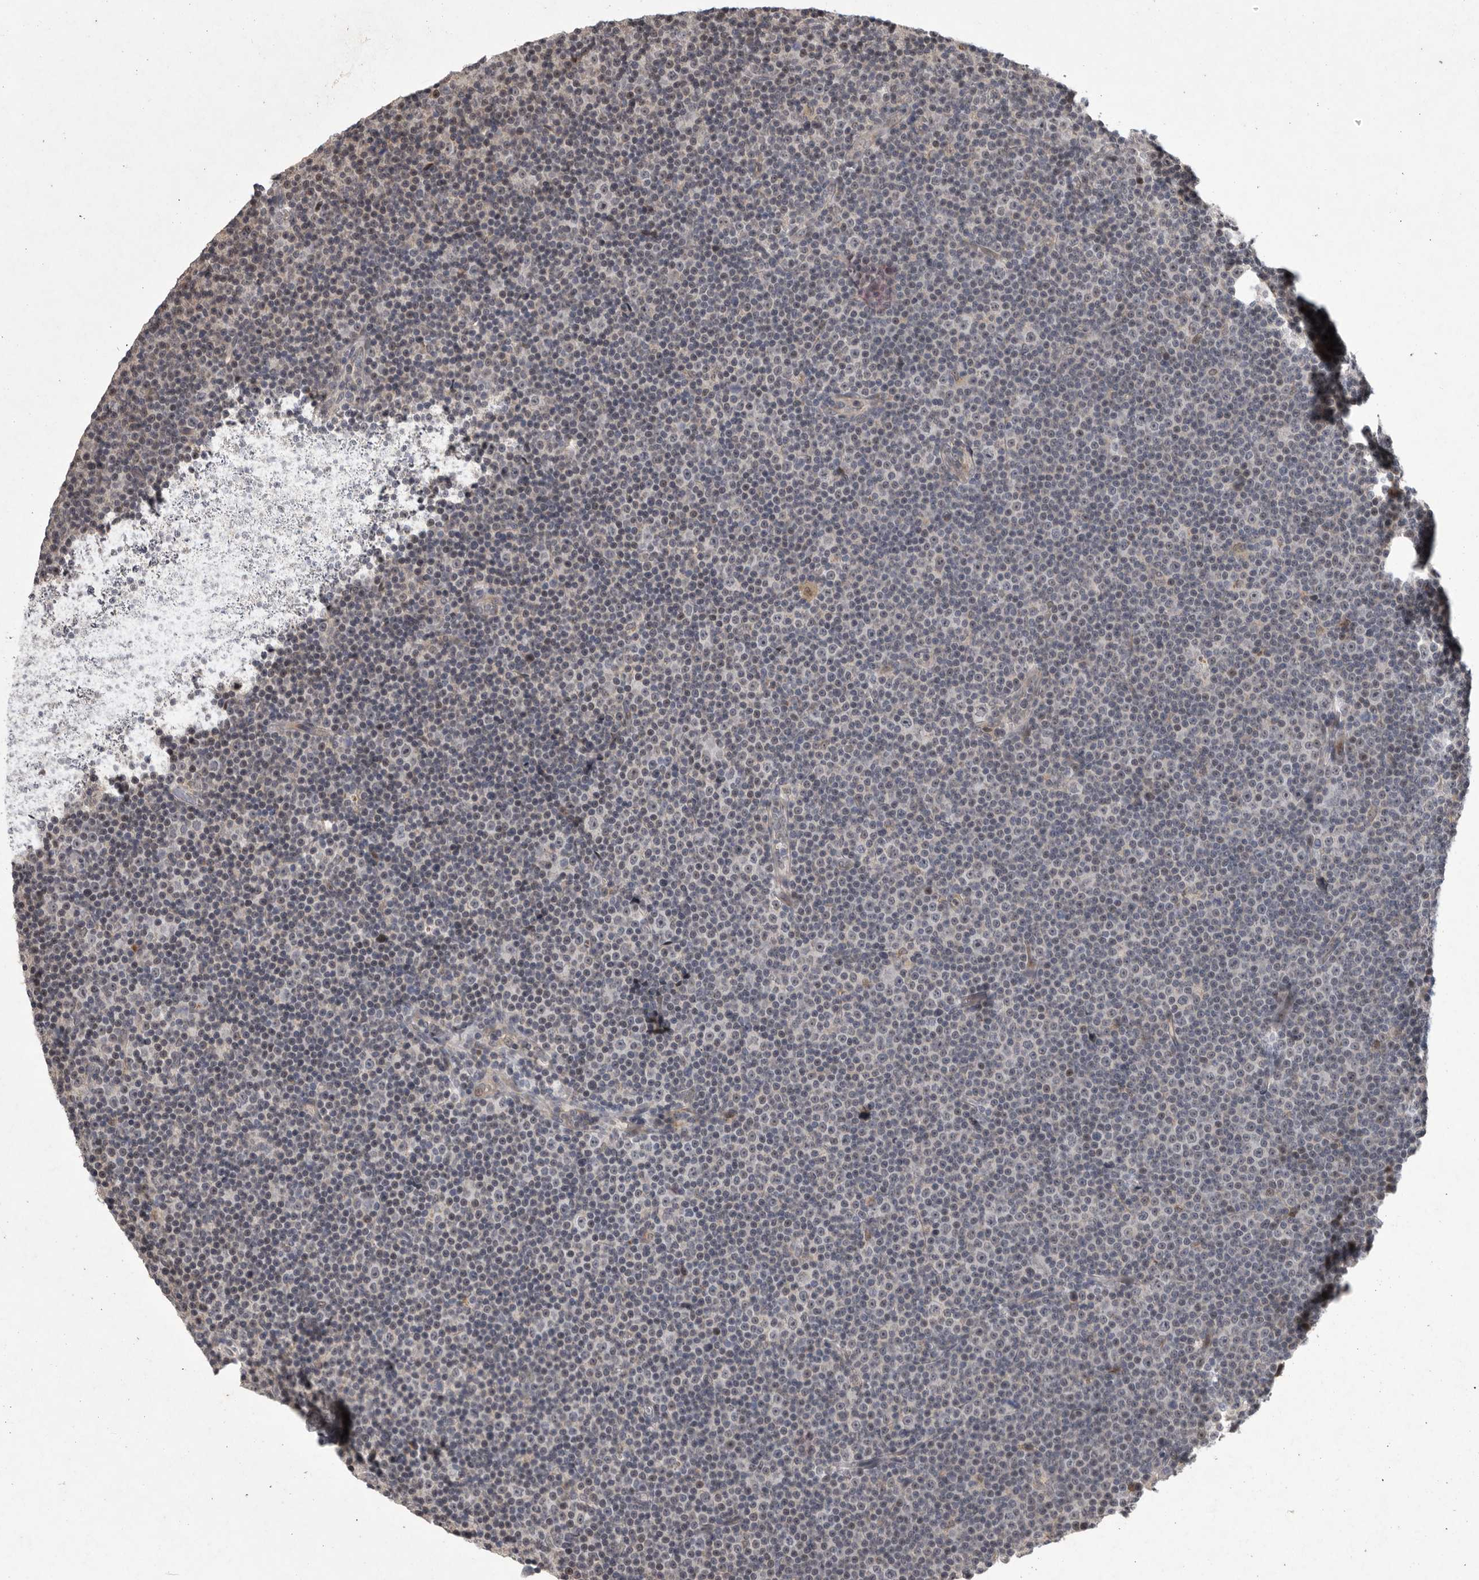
{"staining": {"intensity": "negative", "quantity": "none", "location": "none"}, "tissue": "lymphoma", "cell_type": "Tumor cells", "image_type": "cancer", "snomed": [{"axis": "morphology", "description": "Malignant lymphoma, non-Hodgkin's type, Low grade"}, {"axis": "topography", "description": "Lymph node"}], "caption": "Photomicrograph shows no protein expression in tumor cells of lymphoma tissue. (DAB immunohistochemistry (IHC), high magnification).", "gene": "MAN2A1", "patient": {"sex": "female", "age": 67}}